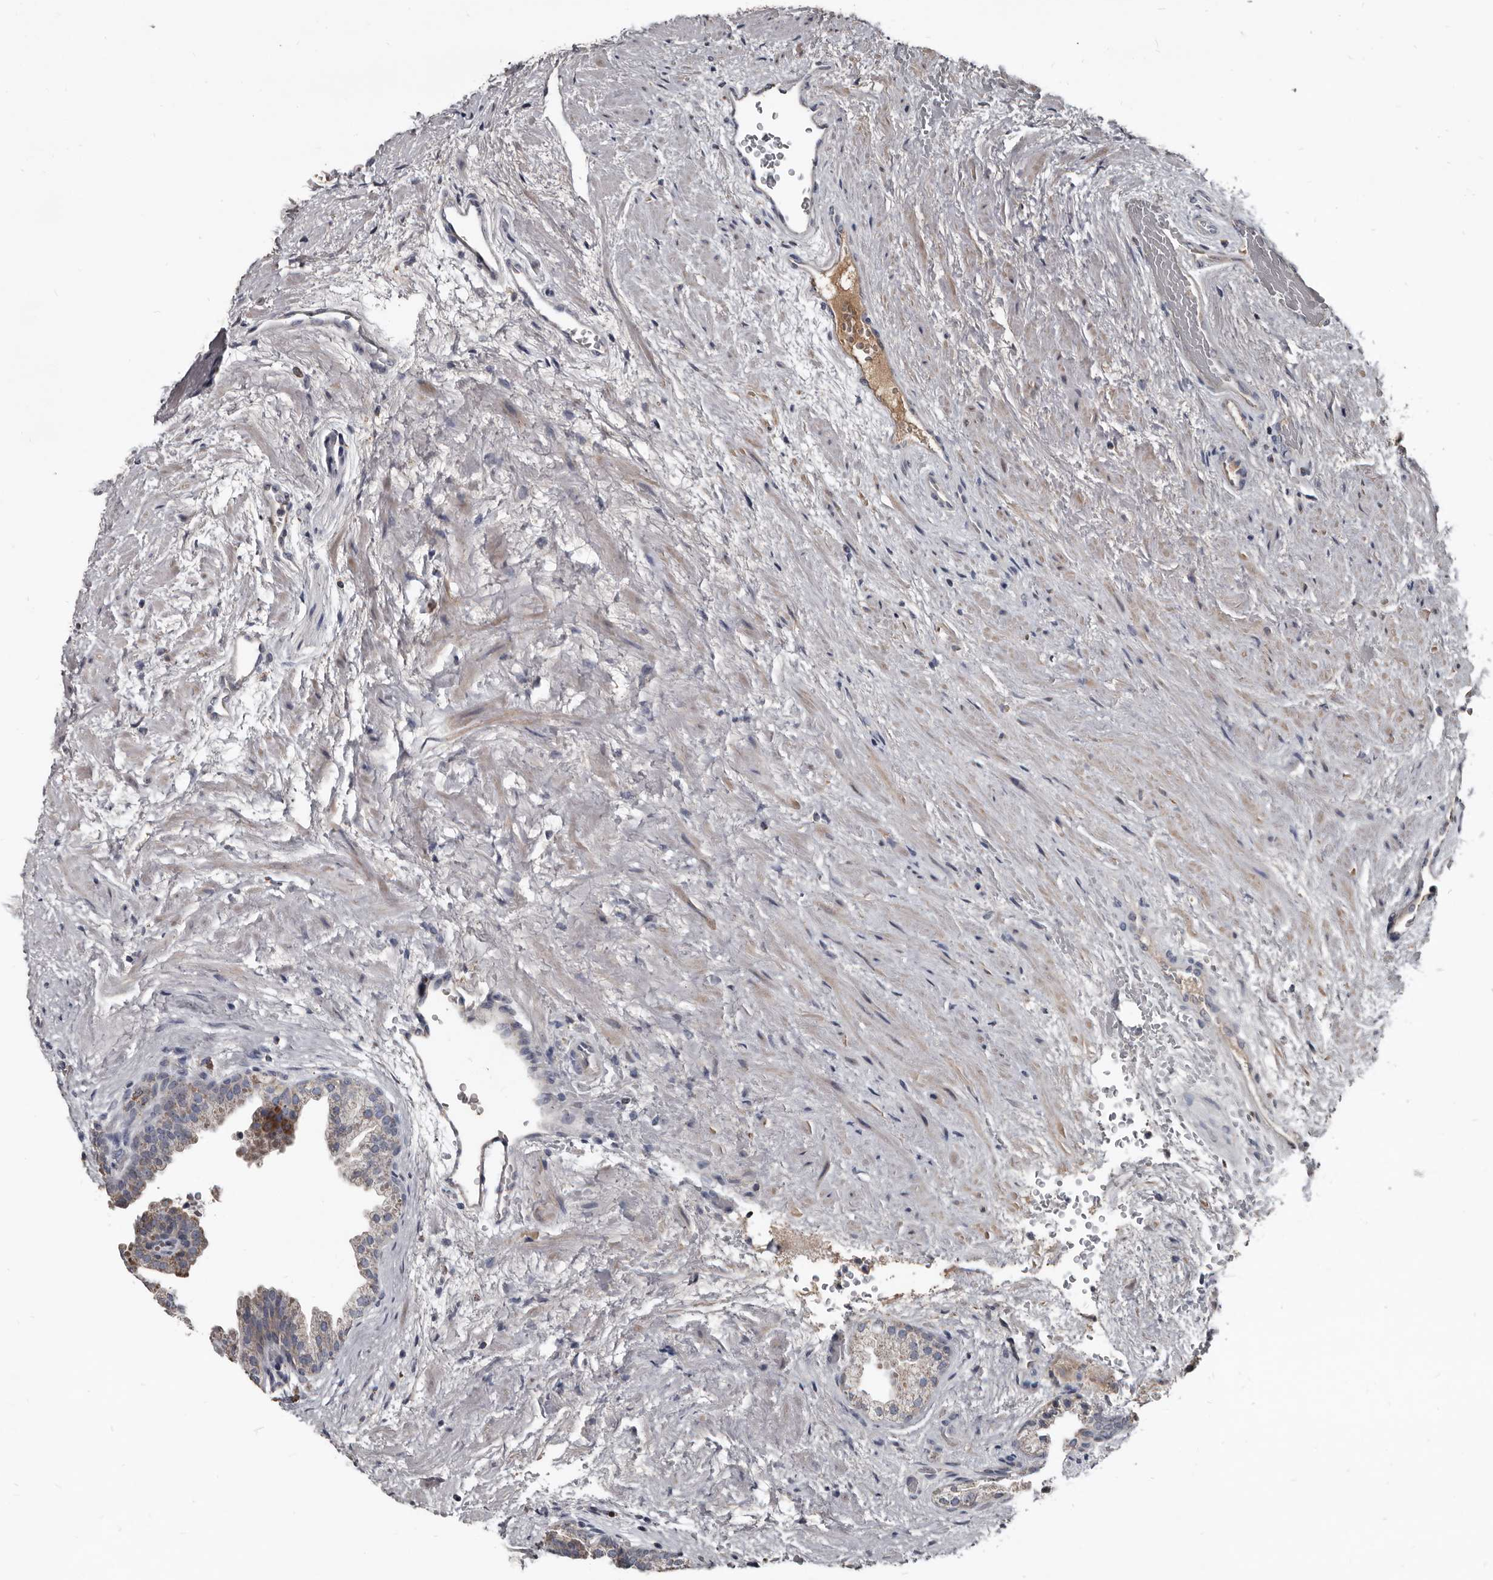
{"staining": {"intensity": "weak", "quantity": "25%-75%", "location": "cytoplasmic/membranous"}, "tissue": "prostate", "cell_type": "Glandular cells", "image_type": "normal", "snomed": [{"axis": "morphology", "description": "Normal tissue, NOS"}, {"axis": "topography", "description": "Prostate"}], "caption": "Benign prostate demonstrates weak cytoplasmic/membranous staining in about 25%-75% of glandular cells.", "gene": "GREB1", "patient": {"sex": "male", "age": 48}}